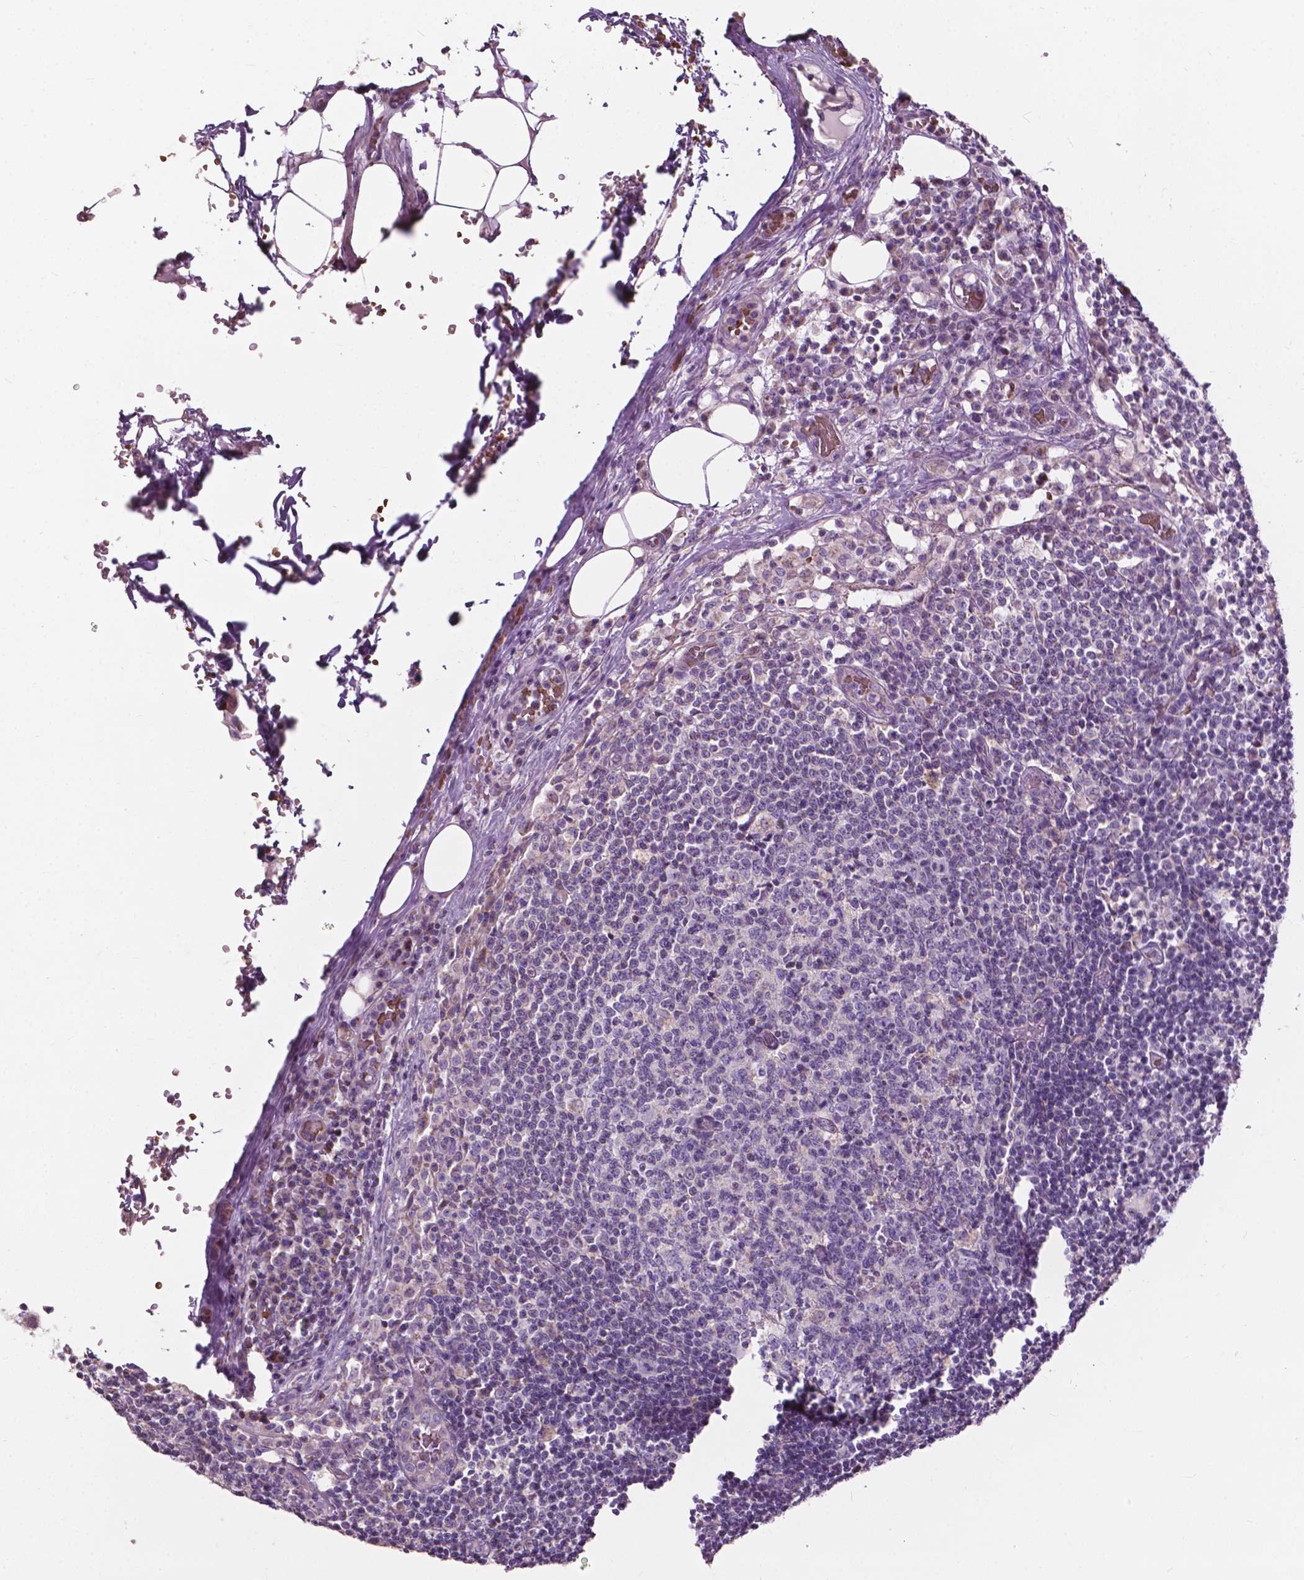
{"staining": {"intensity": "negative", "quantity": "none", "location": "none"}, "tissue": "lymph node", "cell_type": "Germinal center cells", "image_type": "normal", "snomed": [{"axis": "morphology", "description": "Normal tissue, NOS"}, {"axis": "topography", "description": "Lymph node"}], "caption": "This image is of normal lymph node stained with immunohistochemistry to label a protein in brown with the nuclei are counter-stained blue. There is no staining in germinal center cells. (DAB IHC, high magnification).", "gene": "NDUFS1", "patient": {"sex": "male", "age": 62}}